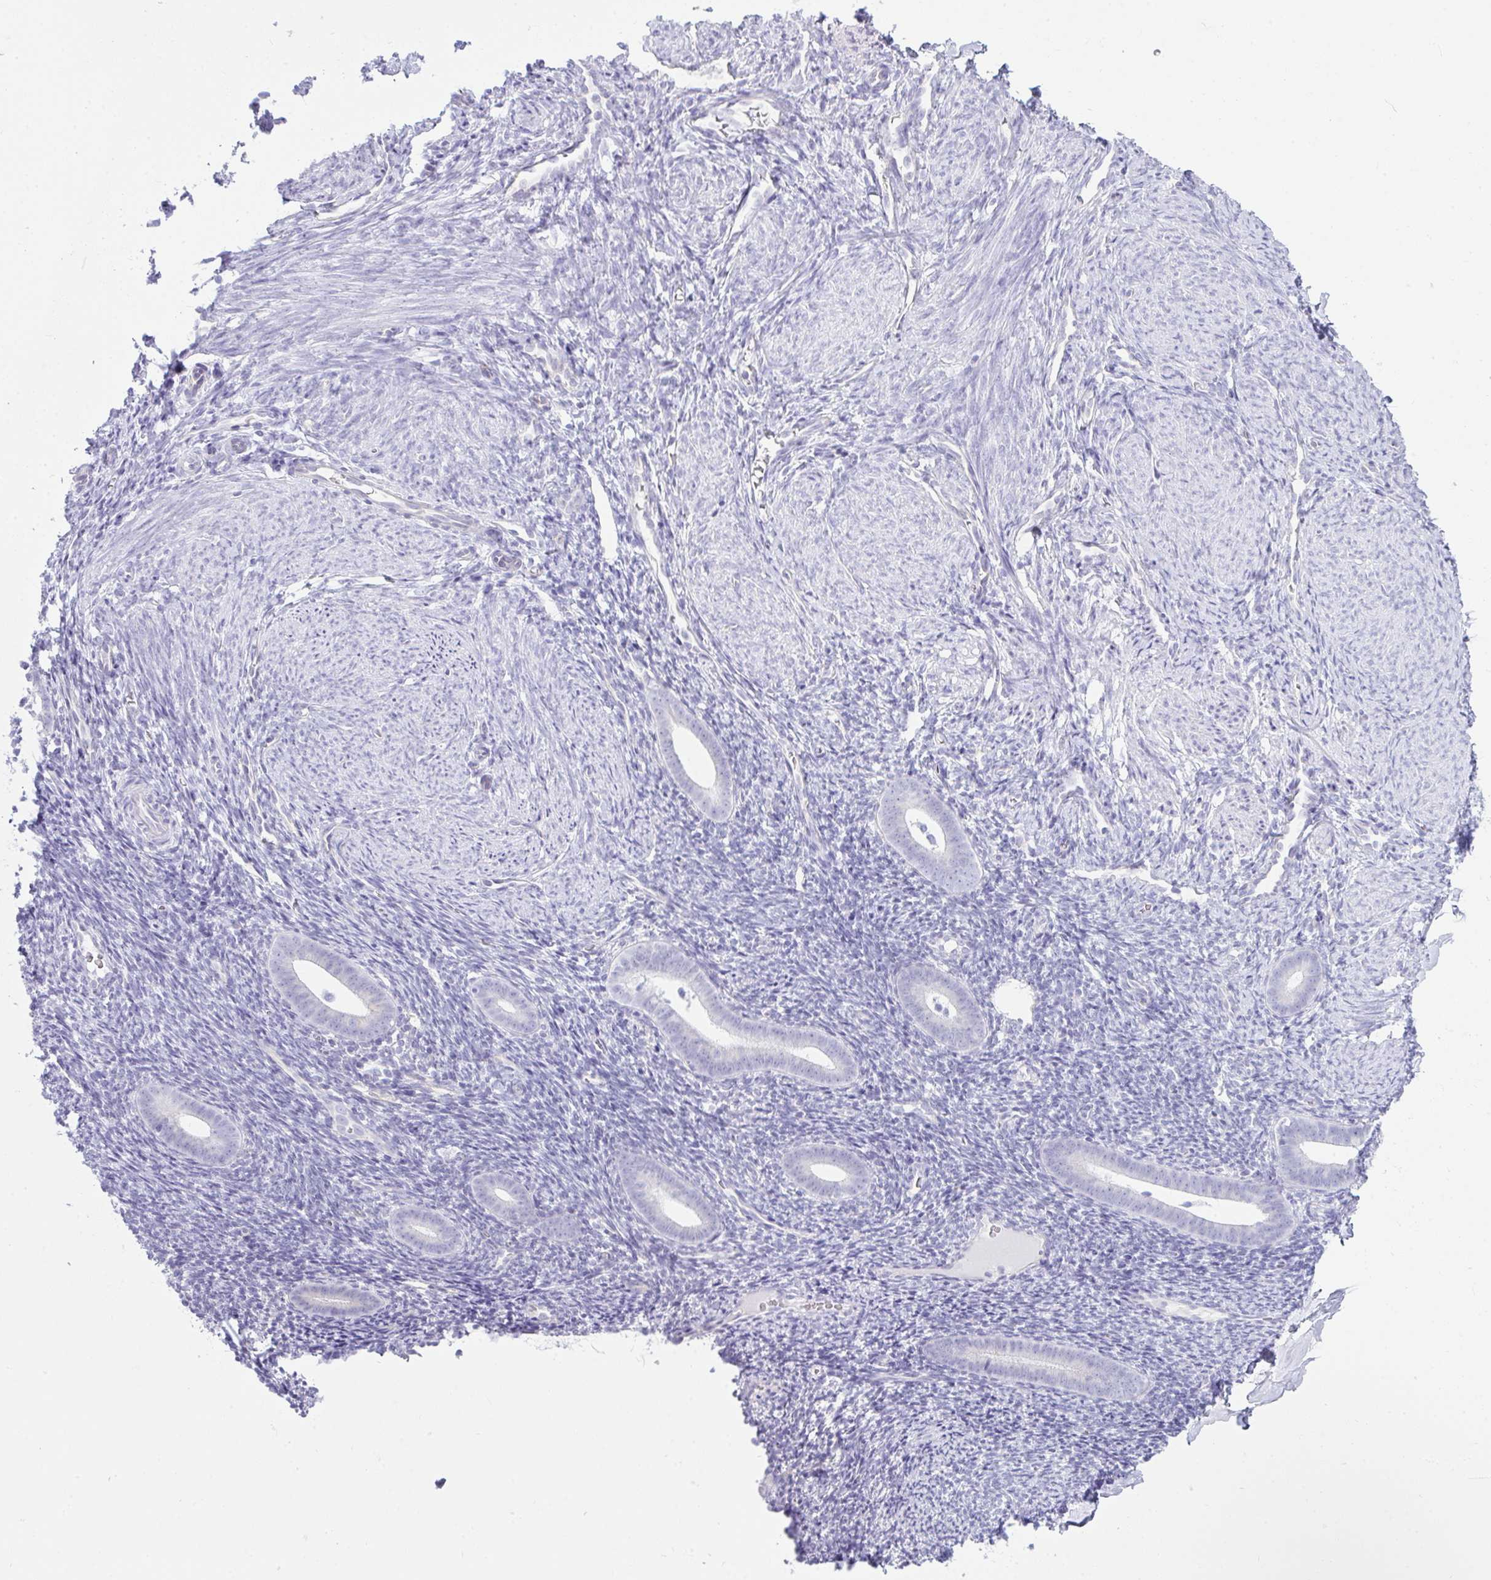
{"staining": {"intensity": "negative", "quantity": "none", "location": "none"}, "tissue": "endometrium", "cell_type": "Cells in endometrial stroma", "image_type": "normal", "snomed": [{"axis": "morphology", "description": "Normal tissue, NOS"}, {"axis": "topography", "description": "Endometrium"}], "caption": "There is no significant expression in cells in endometrial stroma of endometrium.", "gene": "RASL10A", "patient": {"sex": "female", "age": 39}}